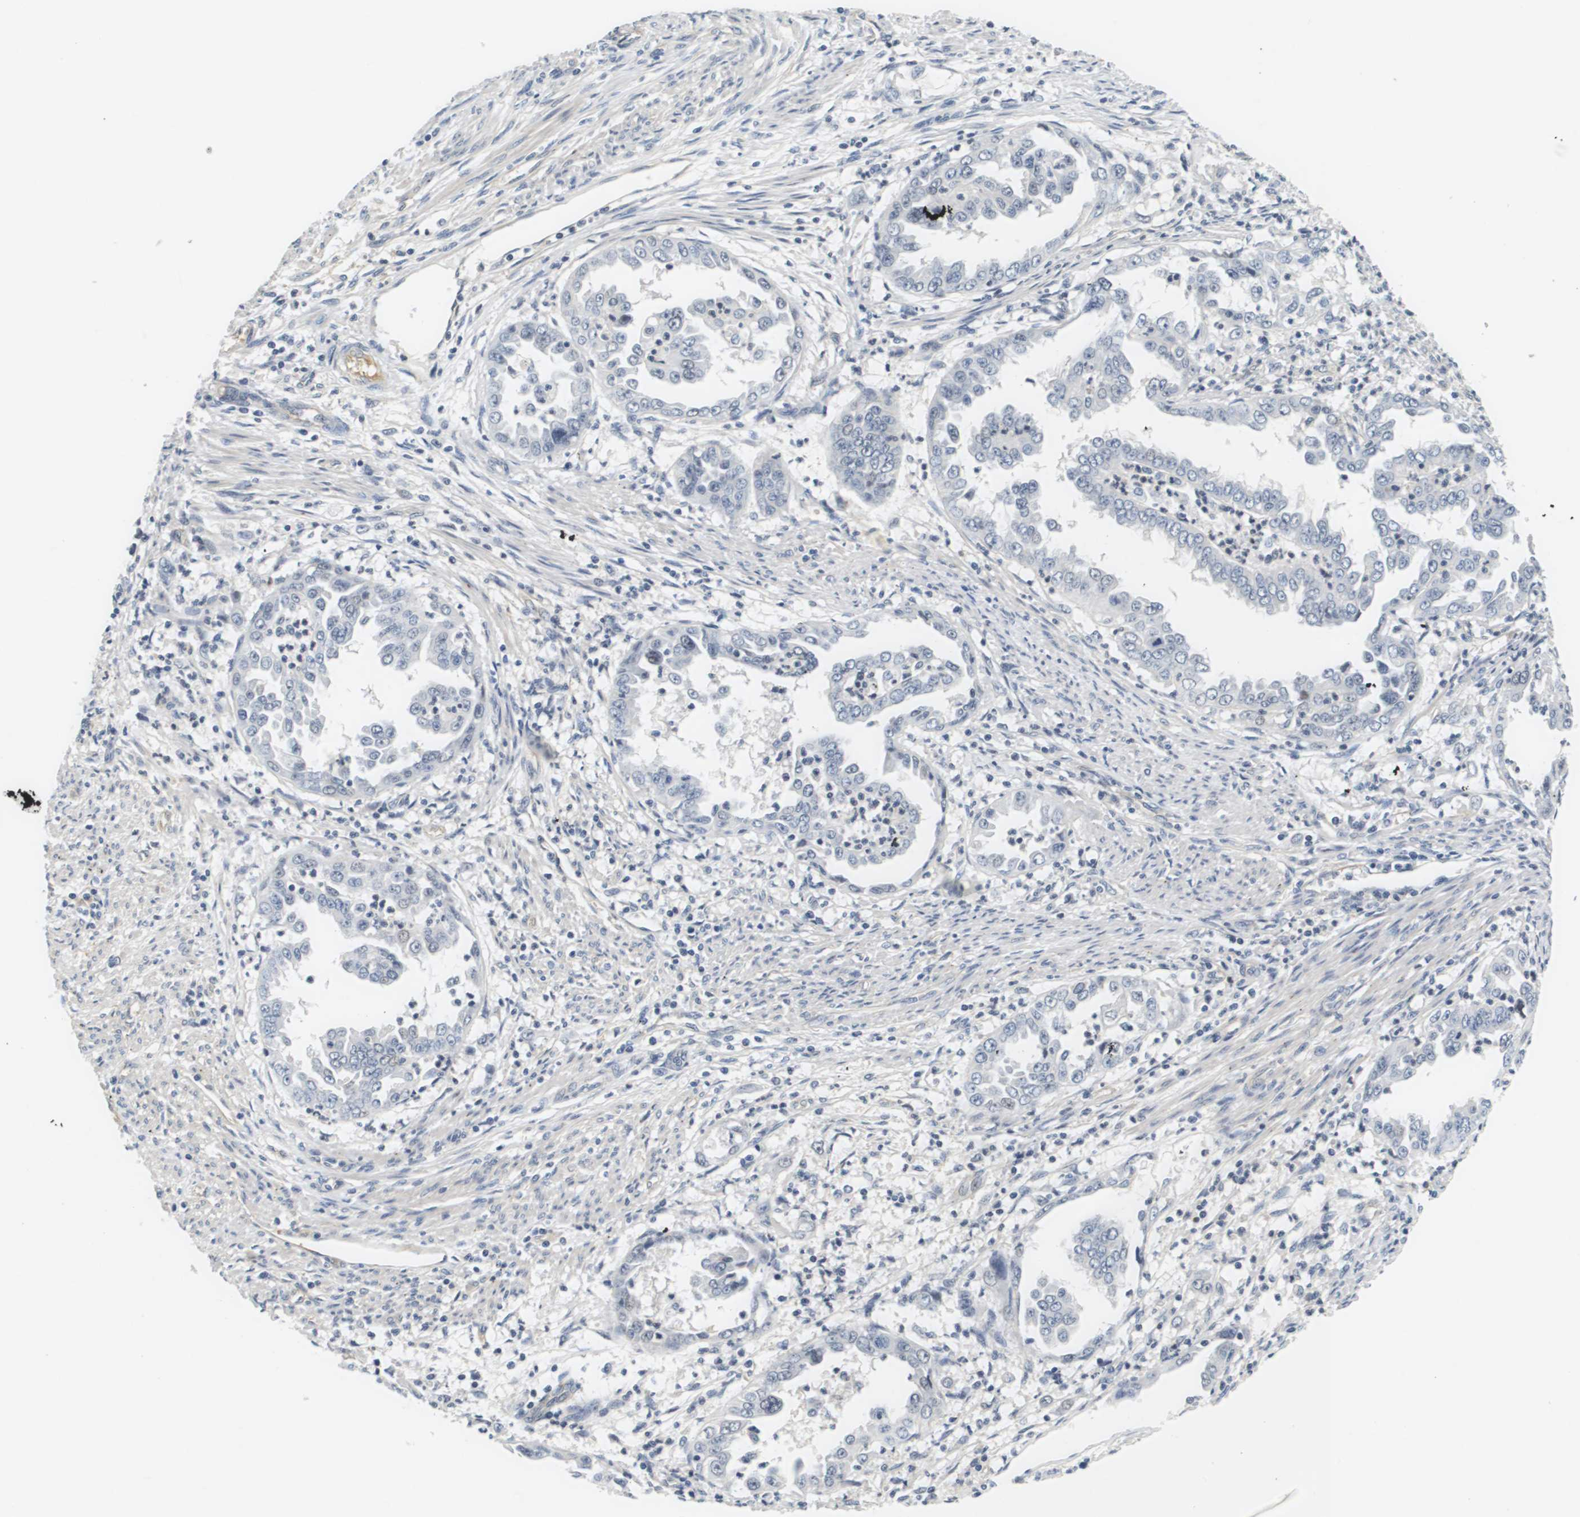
{"staining": {"intensity": "negative", "quantity": "none", "location": "none"}, "tissue": "endometrial cancer", "cell_type": "Tumor cells", "image_type": "cancer", "snomed": [{"axis": "morphology", "description": "Adenocarcinoma, NOS"}, {"axis": "topography", "description": "Endometrium"}], "caption": "The micrograph exhibits no staining of tumor cells in endometrial cancer. (DAB IHC, high magnification).", "gene": "KCNJ5", "patient": {"sex": "female", "age": 85}}